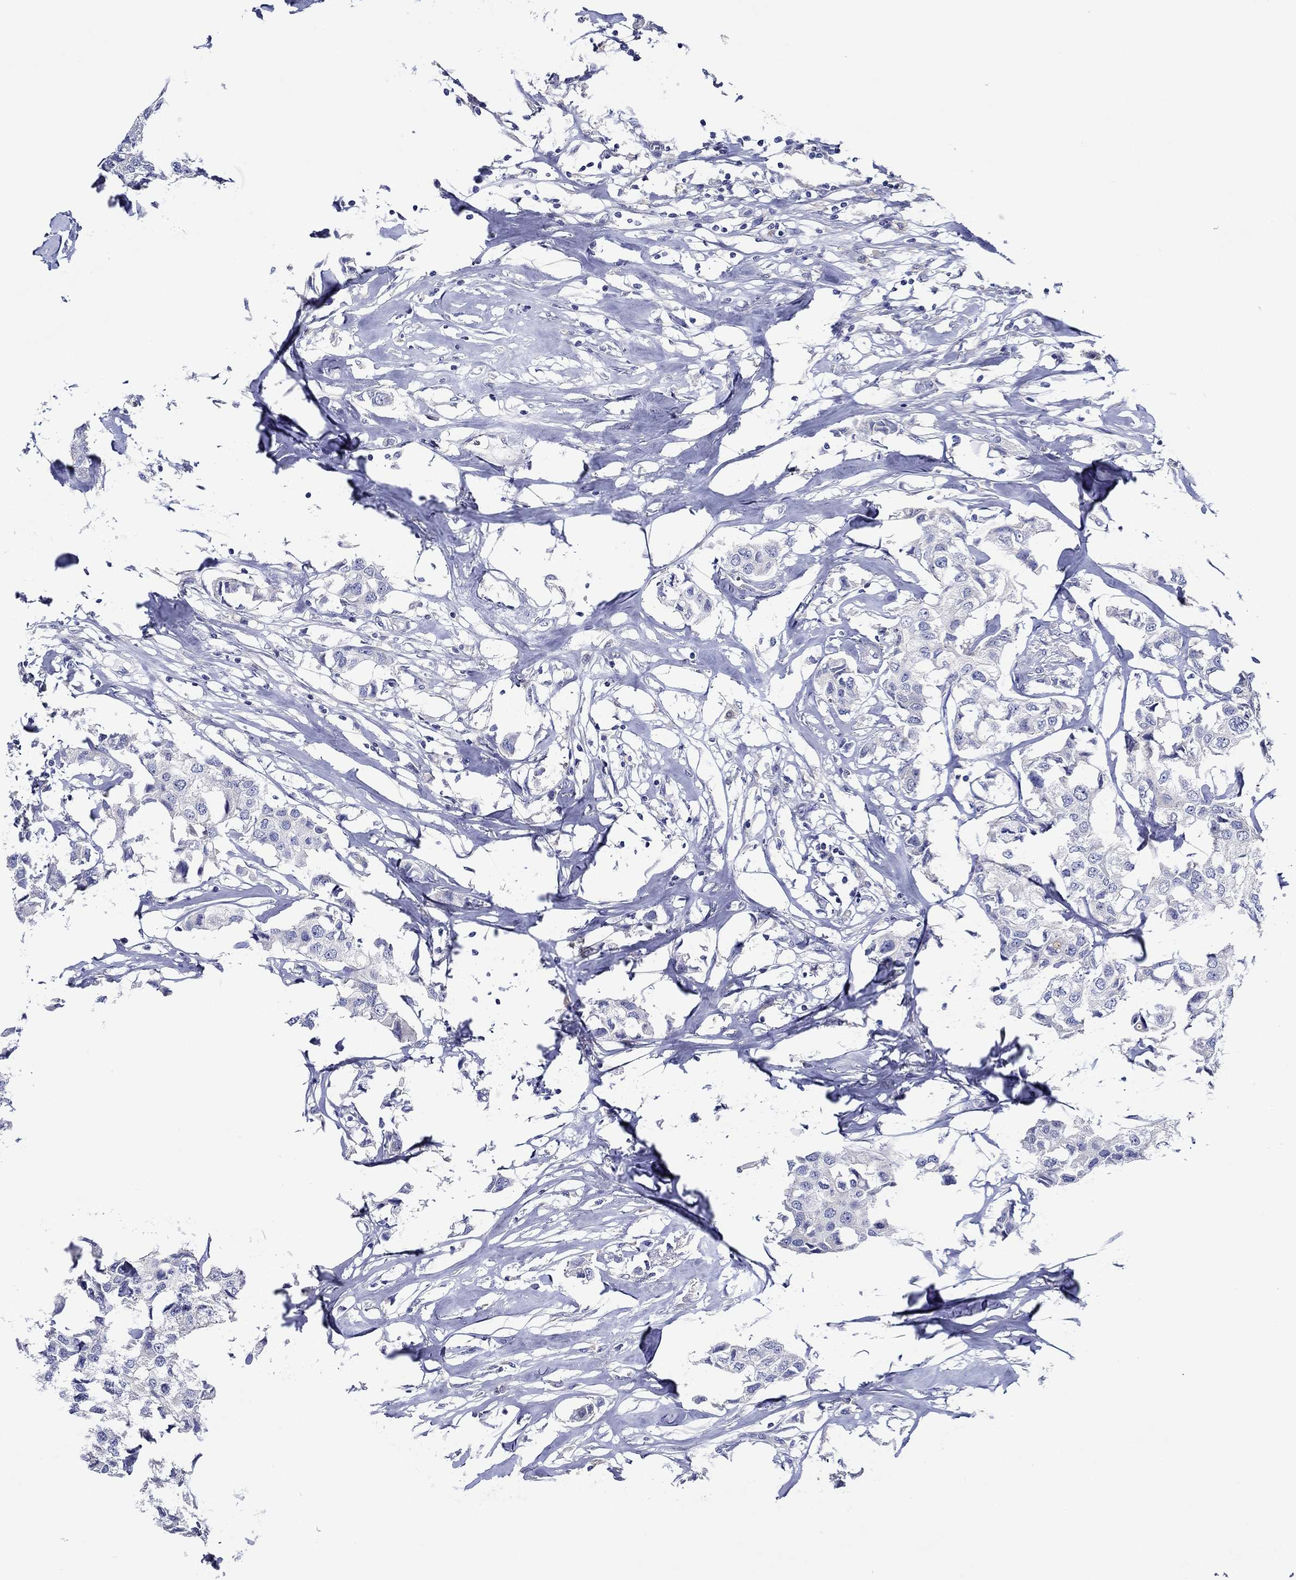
{"staining": {"intensity": "negative", "quantity": "none", "location": "none"}, "tissue": "breast cancer", "cell_type": "Tumor cells", "image_type": "cancer", "snomed": [{"axis": "morphology", "description": "Duct carcinoma"}, {"axis": "topography", "description": "Breast"}], "caption": "The histopathology image demonstrates no staining of tumor cells in breast cancer (invasive ductal carcinoma).", "gene": "CHIT1", "patient": {"sex": "female", "age": 80}}